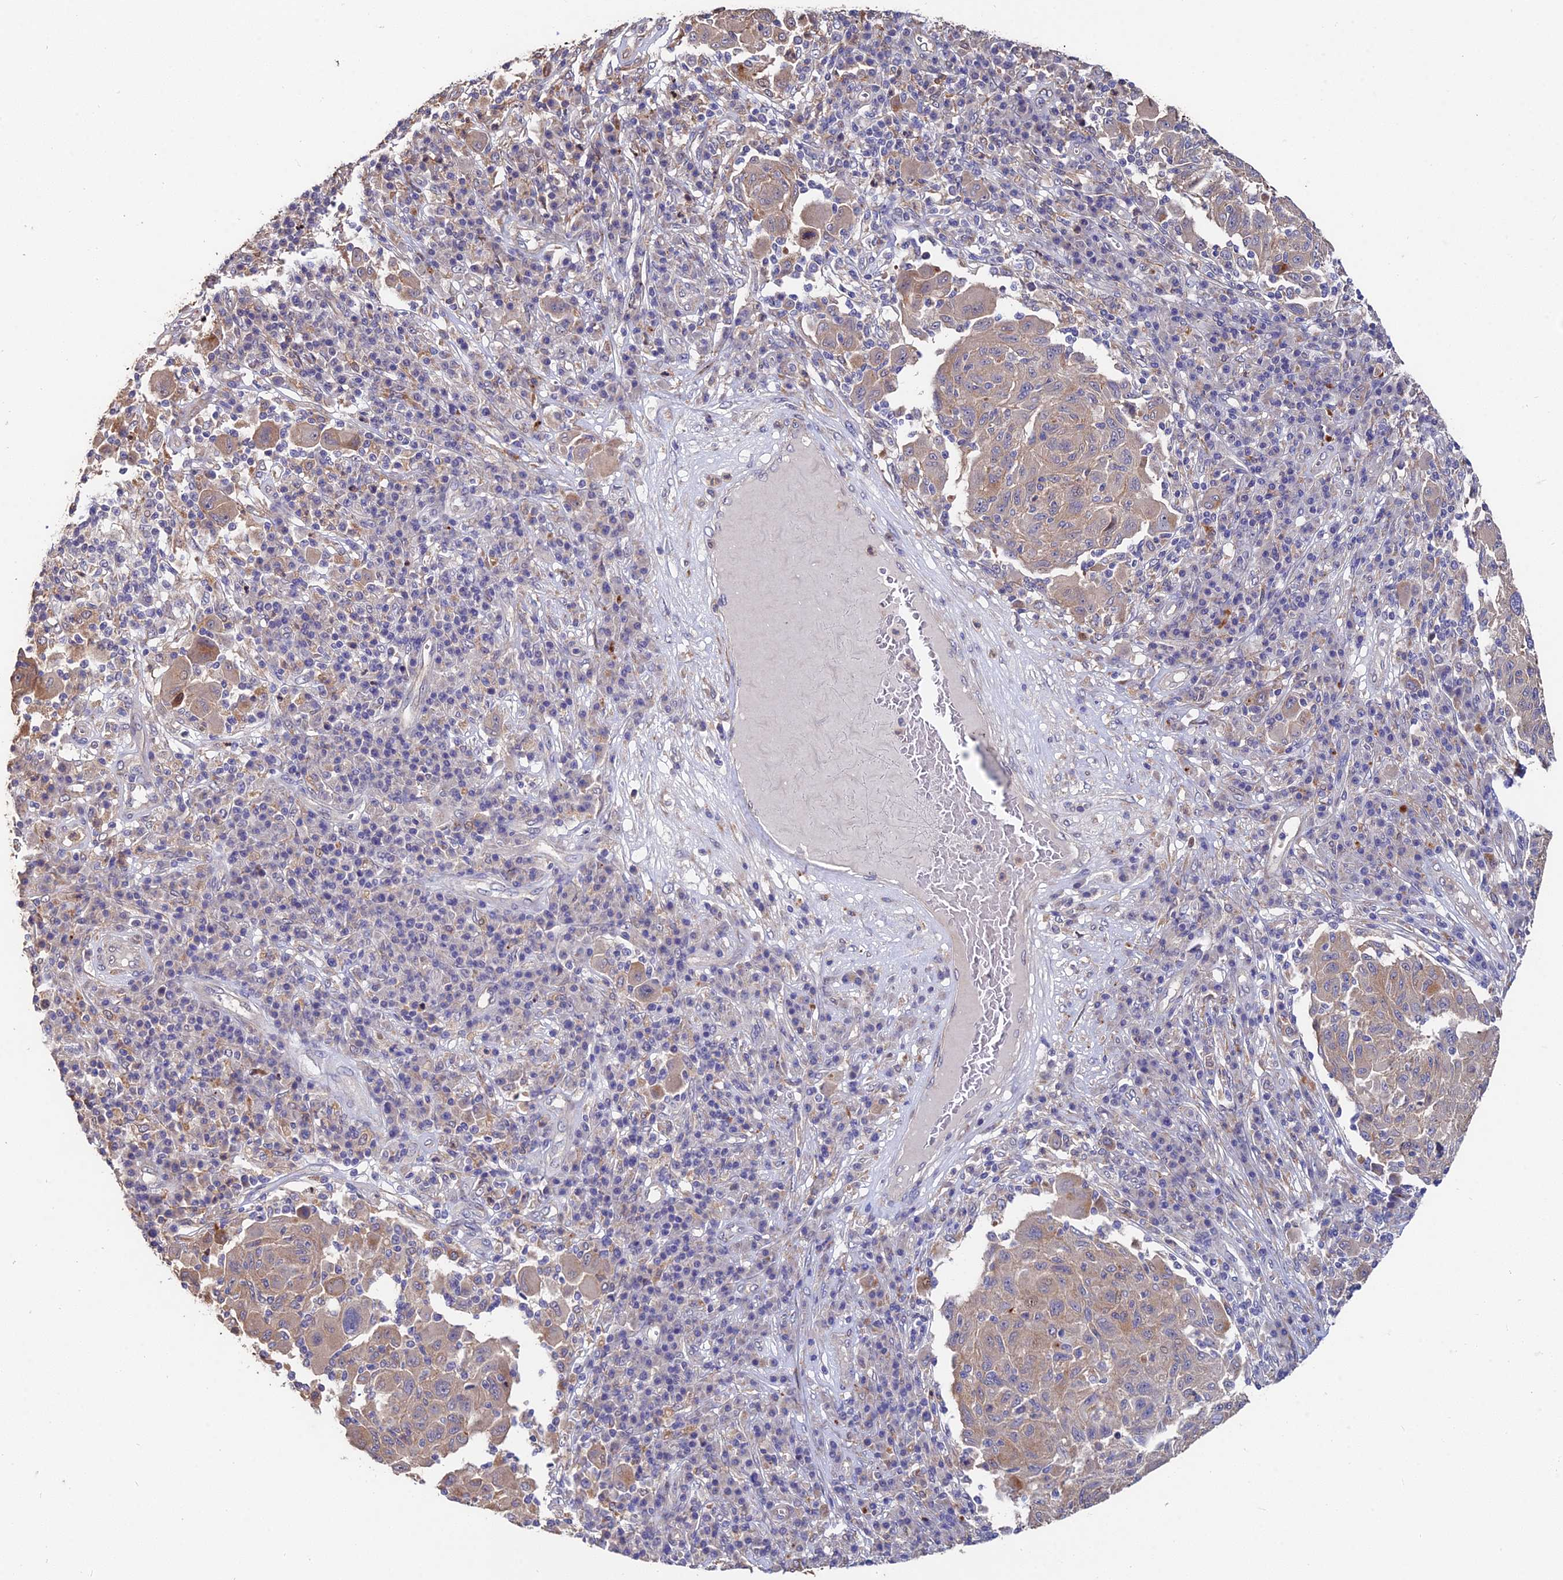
{"staining": {"intensity": "weak", "quantity": ">75%", "location": "cytoplasmic/membranous"}, "tissue": "melanoma", "cell_type": "Tumor cells", "image_type": "cancer", "snomed": [{"axis": "morphology", "description": "Malignant melanoma, NOS"}, {"axis": "topography", "description": "Skin"}], "caption": "This photomicrograph demonstrates immunohistochemistry staining of human malignant melanoma, with low weak cytoplasmic/membranous staining in approximately >75% of tumor cells.", "gene": "ACTR5", "patient": {"sex": "male", "age": 53}}